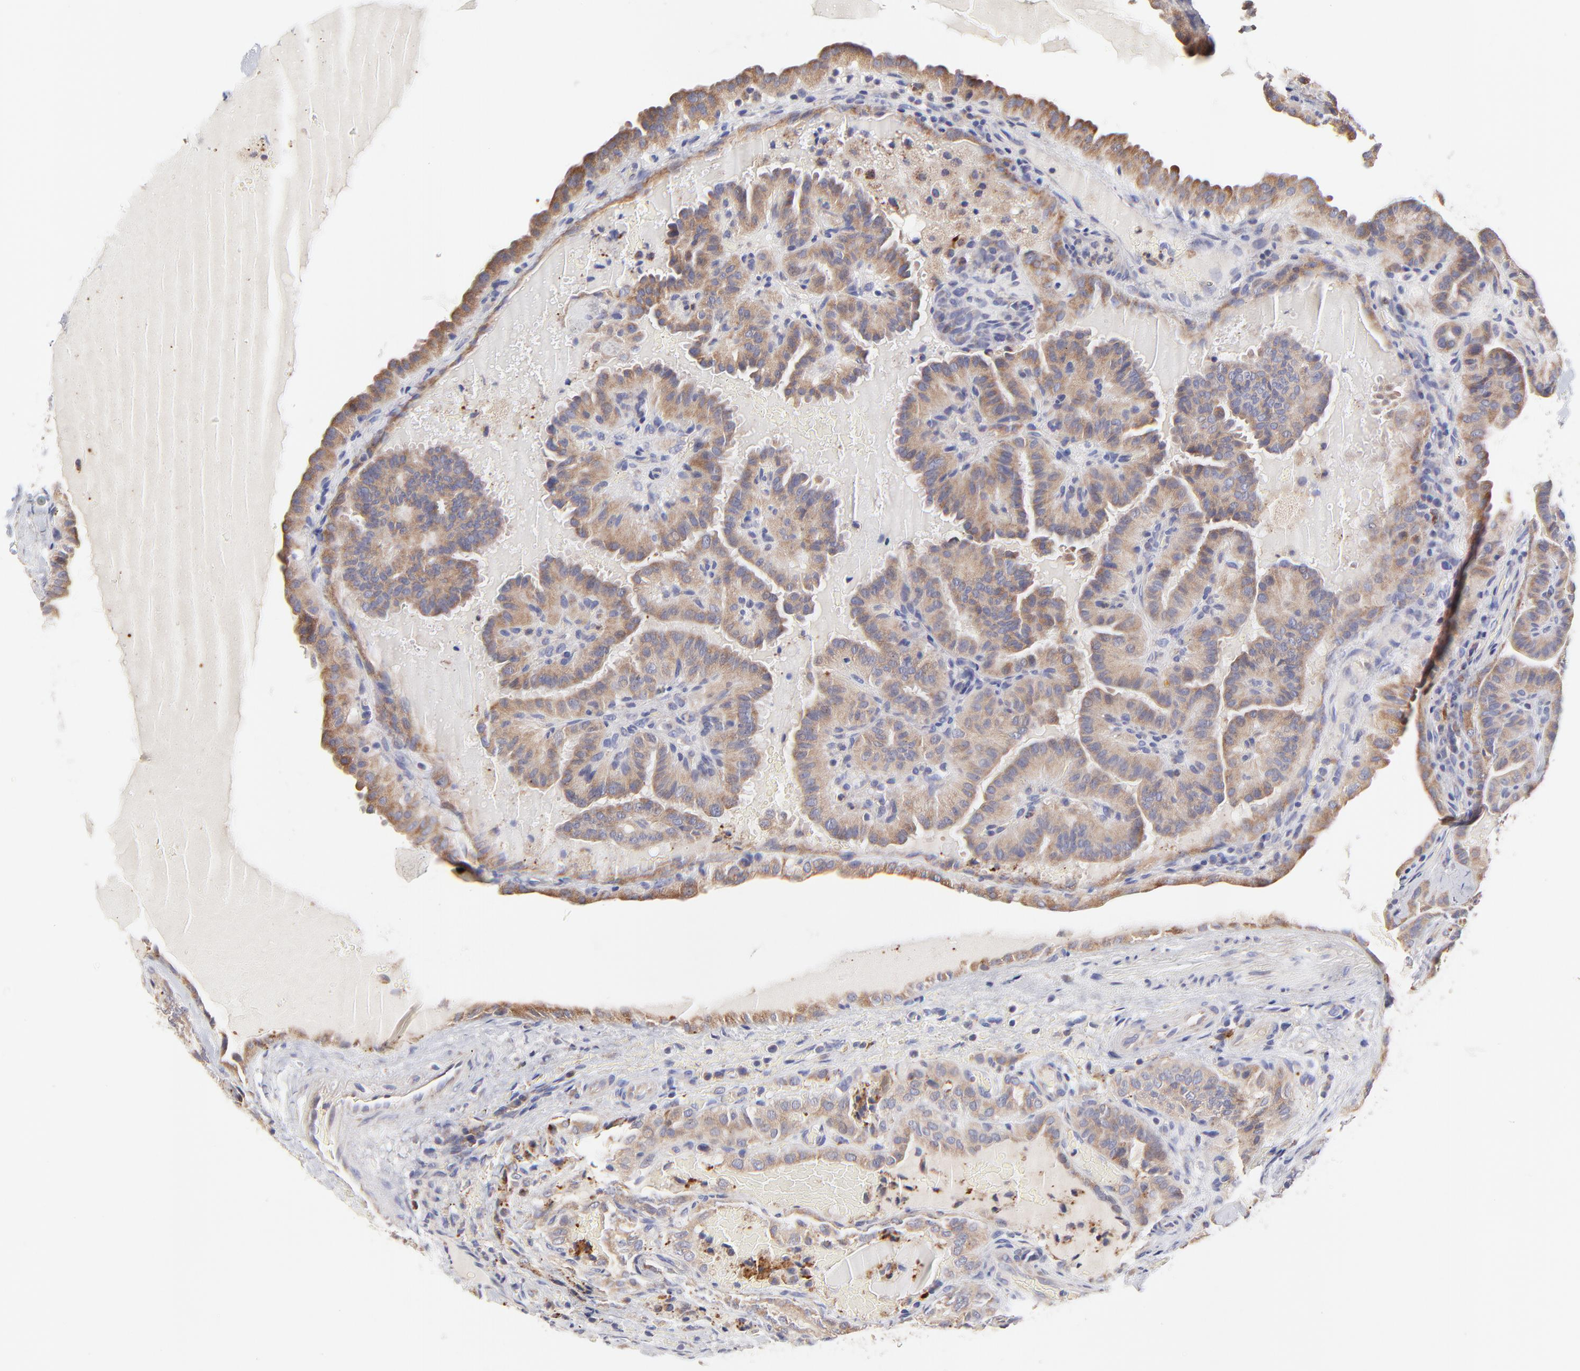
{"staining": {"intensity": "weak", "quantity": ">75%", "location": "cytoplasmic/membranous"}, "tissue": "thyroid cancer", "cell_type": "Tumor cells", "image_type": "cancer", "snomed": [{"axis": "morphology", "description": "Papillary adenocarcinoma, NOS"}, {"axis": "topography", "description": "Thyroid gland"}], "caption": "Brown immunohistochemical staining in human papillary adenocarcinoma (thyroid) reveals weak cytoplasmic/membranous positivity in about >75% of tumor cells.", "gene": "GCSAM", "patient": {"sex": "male", "age": 77}}